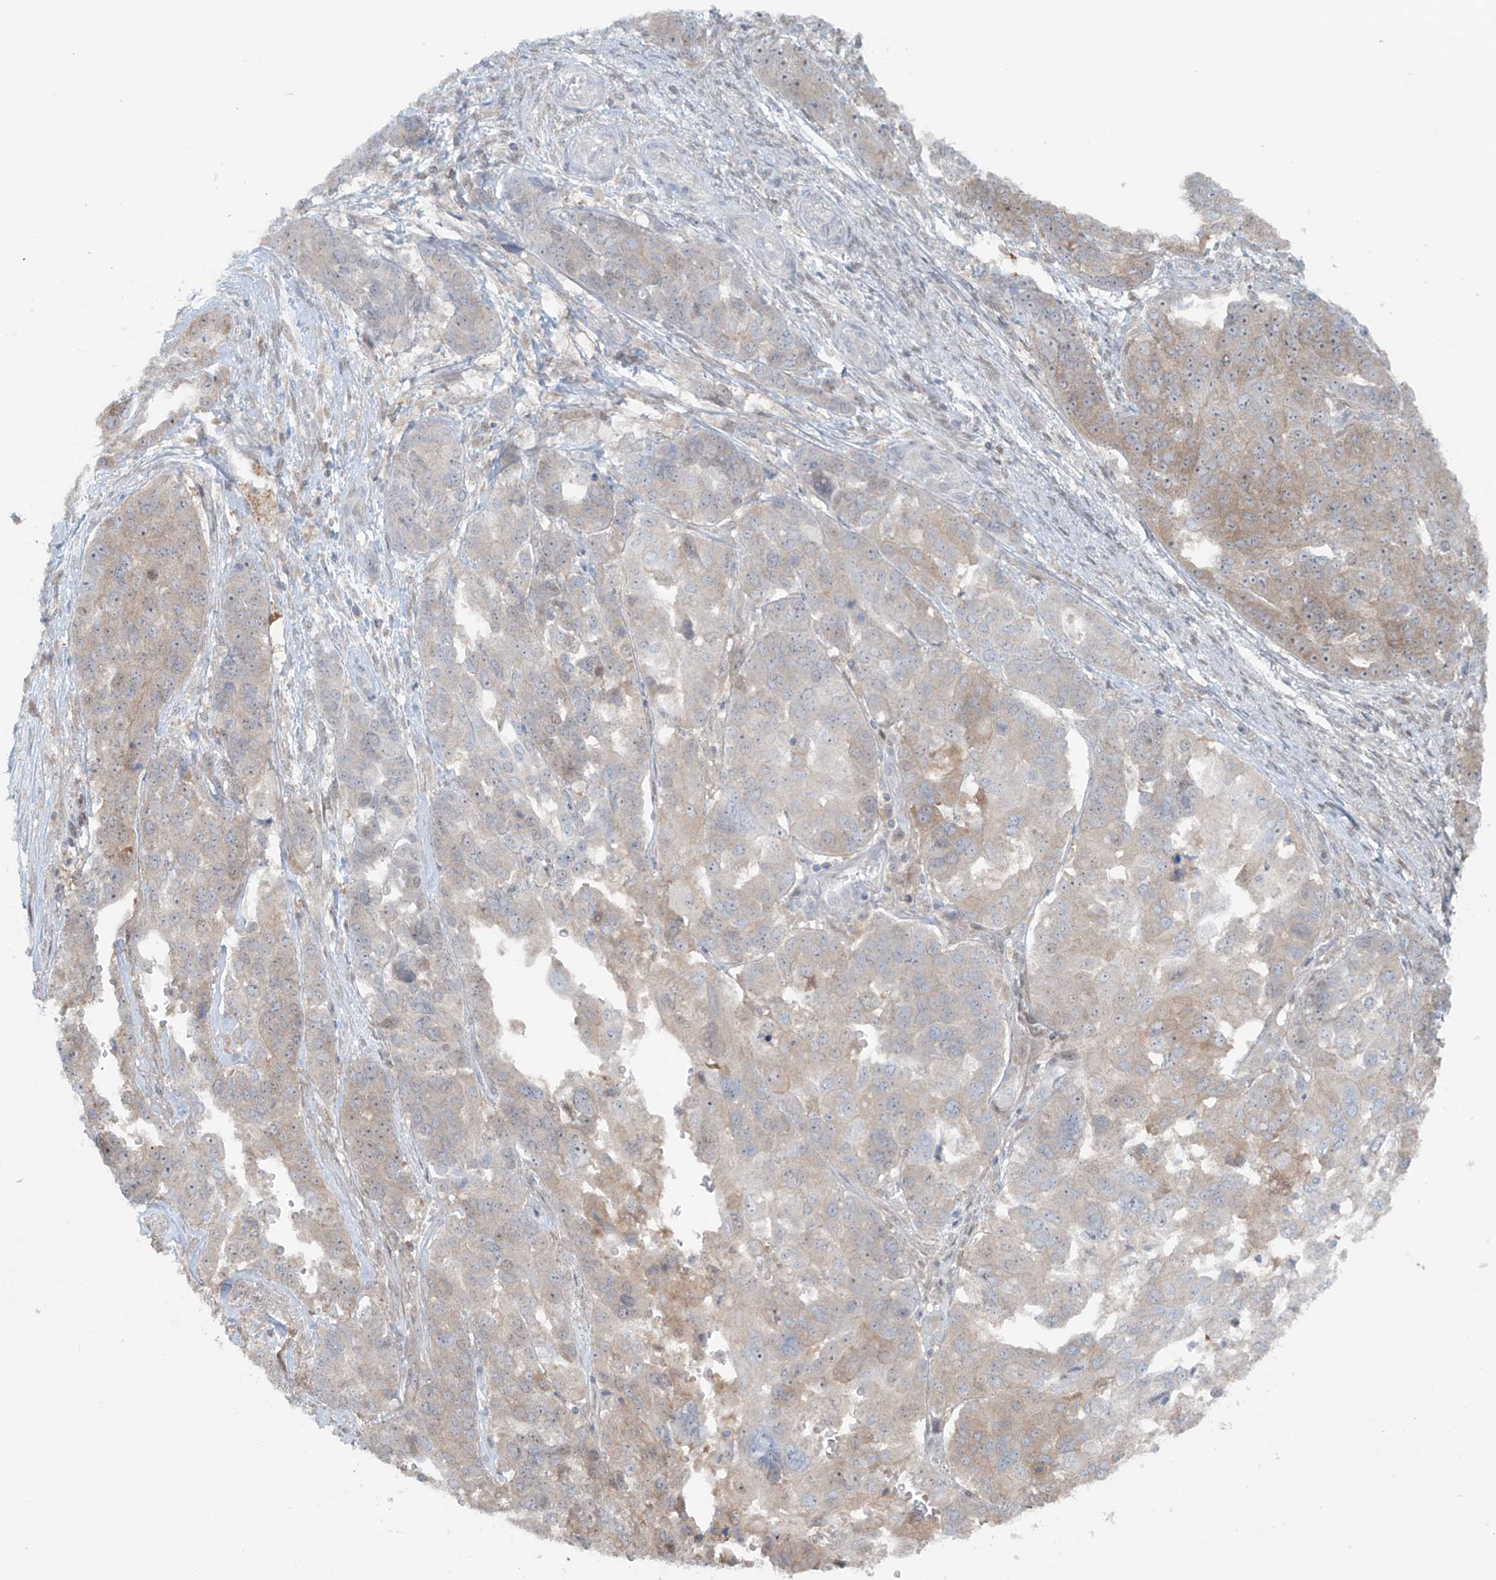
{"staining": {"intensity": "weak", "quantity": "<25%", "location": "cytoplasmic/membranous"}, "tissue": "ovarian cancer", "cell_type": "Tumor cells", "image_type": "cancer", "snomed": [{"axis": "morphology", "description": "Cystadenocarcinoma, serous, NOS"}, {"axis": "topography", "description": "Ovary"}], "caption": "Tumor cells show no significant protein staining in serous cystadenocarcinoma (ovarian).", "gene": "PPAT", "patient": {"sex": "female", "age": 44}}